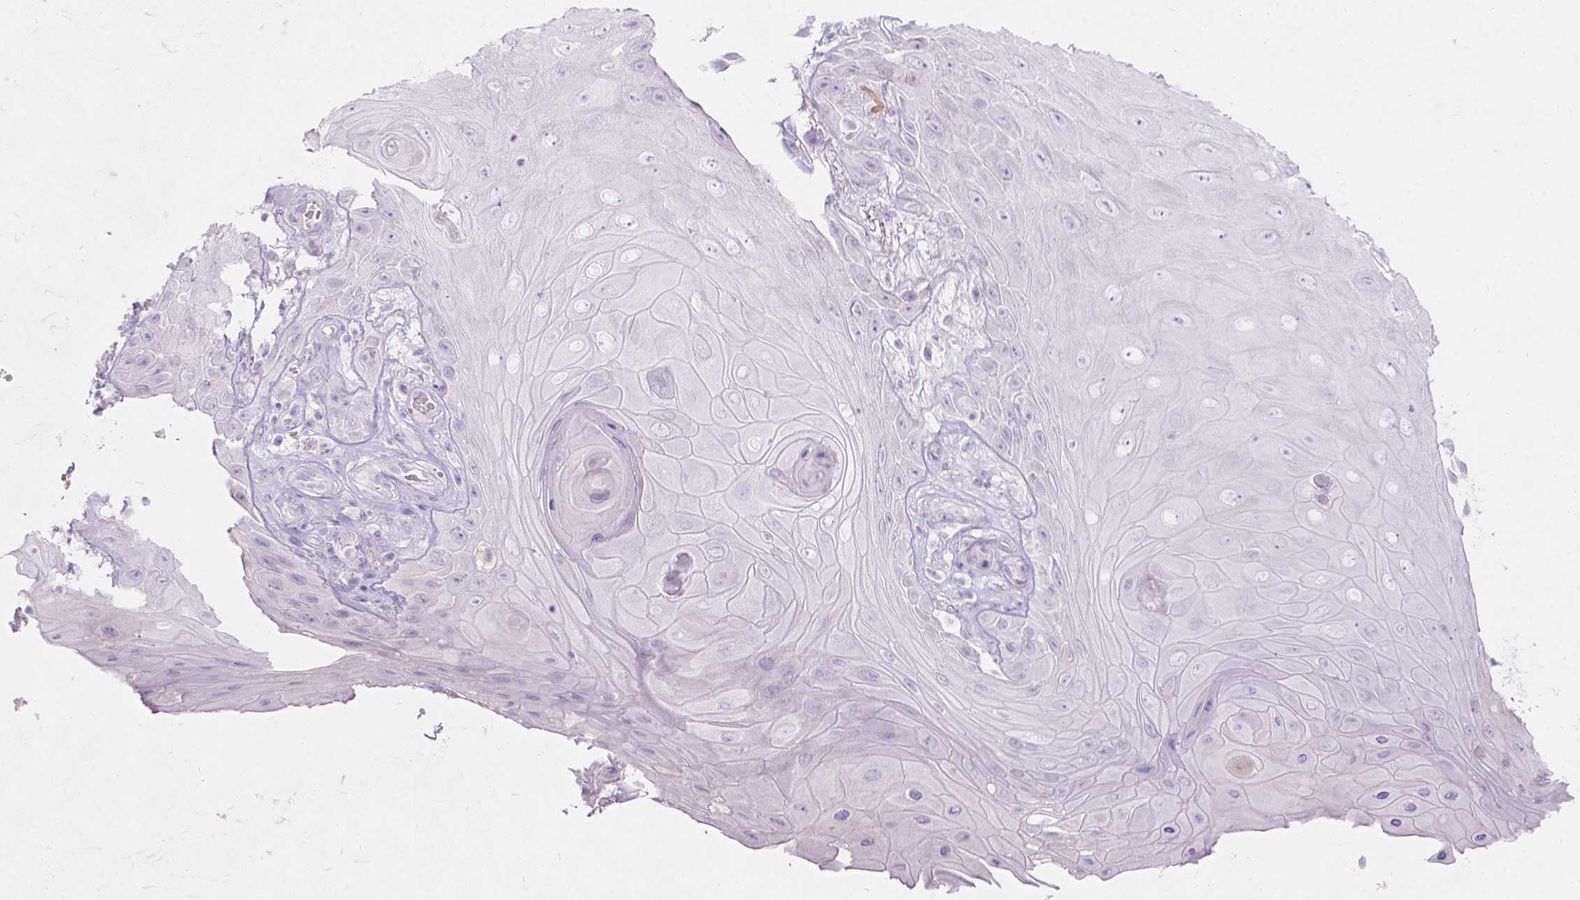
{"staining": {"intensity": "negative", "quantity": "none", "location": "none"}, "tissue": "skin cancer", "cell_type": "Tumor cells", "image_type": "cancer", "snomed": [{"axis": "morphology", "description": "Squamous cell carcinoma, NOS"}, {"axis": "topography", "description": "Skin"}], "caption": "A histopathology image of human skin cancer (squamous cell carcinoma) is negative for staining in tumor cells.", "gene": "GAL3ST2", "patient": {"sex": "male", "age": 62}}